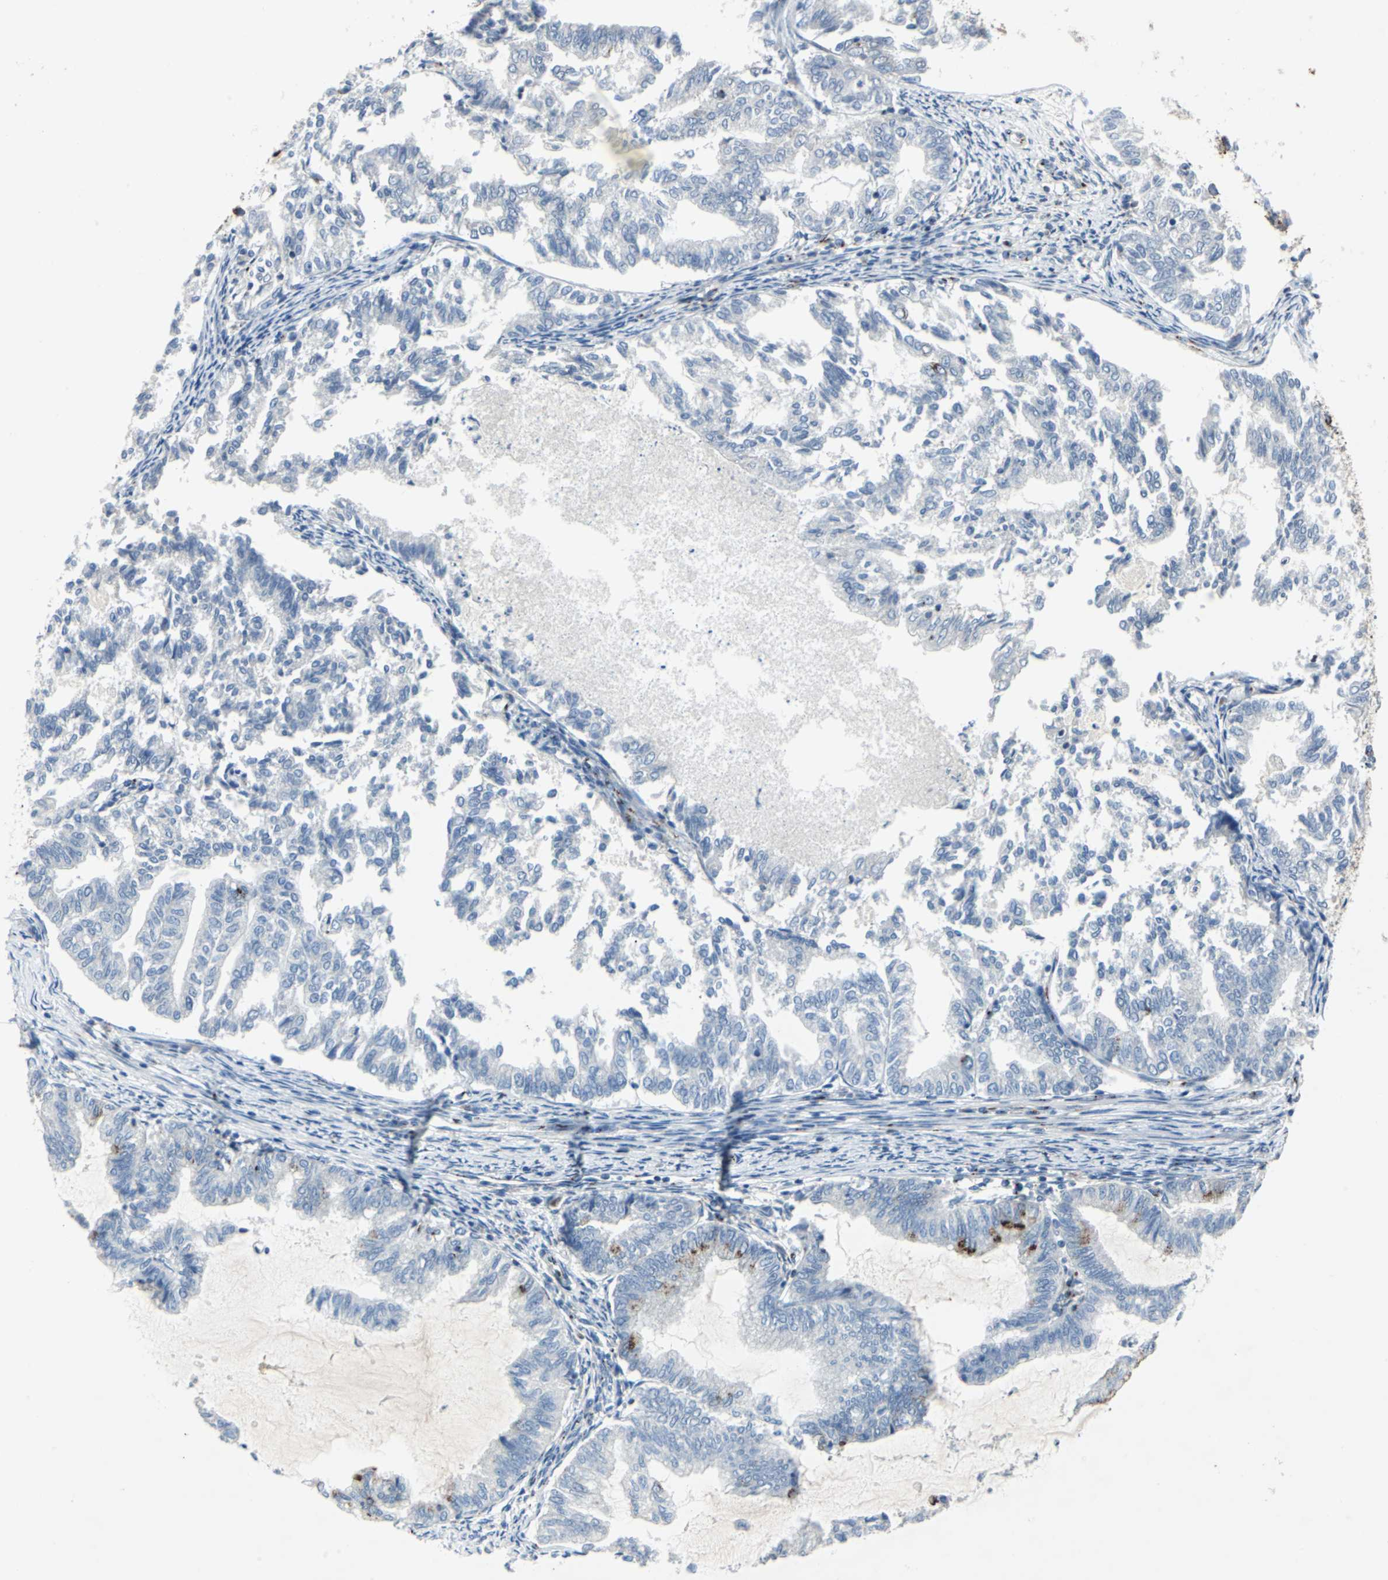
{"staining": {"intensity": "moderate", "quantity": "<25%", "location": "cytoplasmic/membranous"}, "tissue": "endometrial cancer", "cell_type": "Tumor cells", "image_type": "cancer", "snomed": [{"axis": "morphology", "description": "Adenocarcinoma, NOS"}, {"axis": "topography", "description": "Endometrium"}], "caption": "Human endometrial adenocarcinoma stained for a protein (brown) displays moderate cytoplasmic/membranous positive positivity in about <25% of tumor cells.", "gene": "GPR3", "patient": {"sex": "female", "age": 79}}